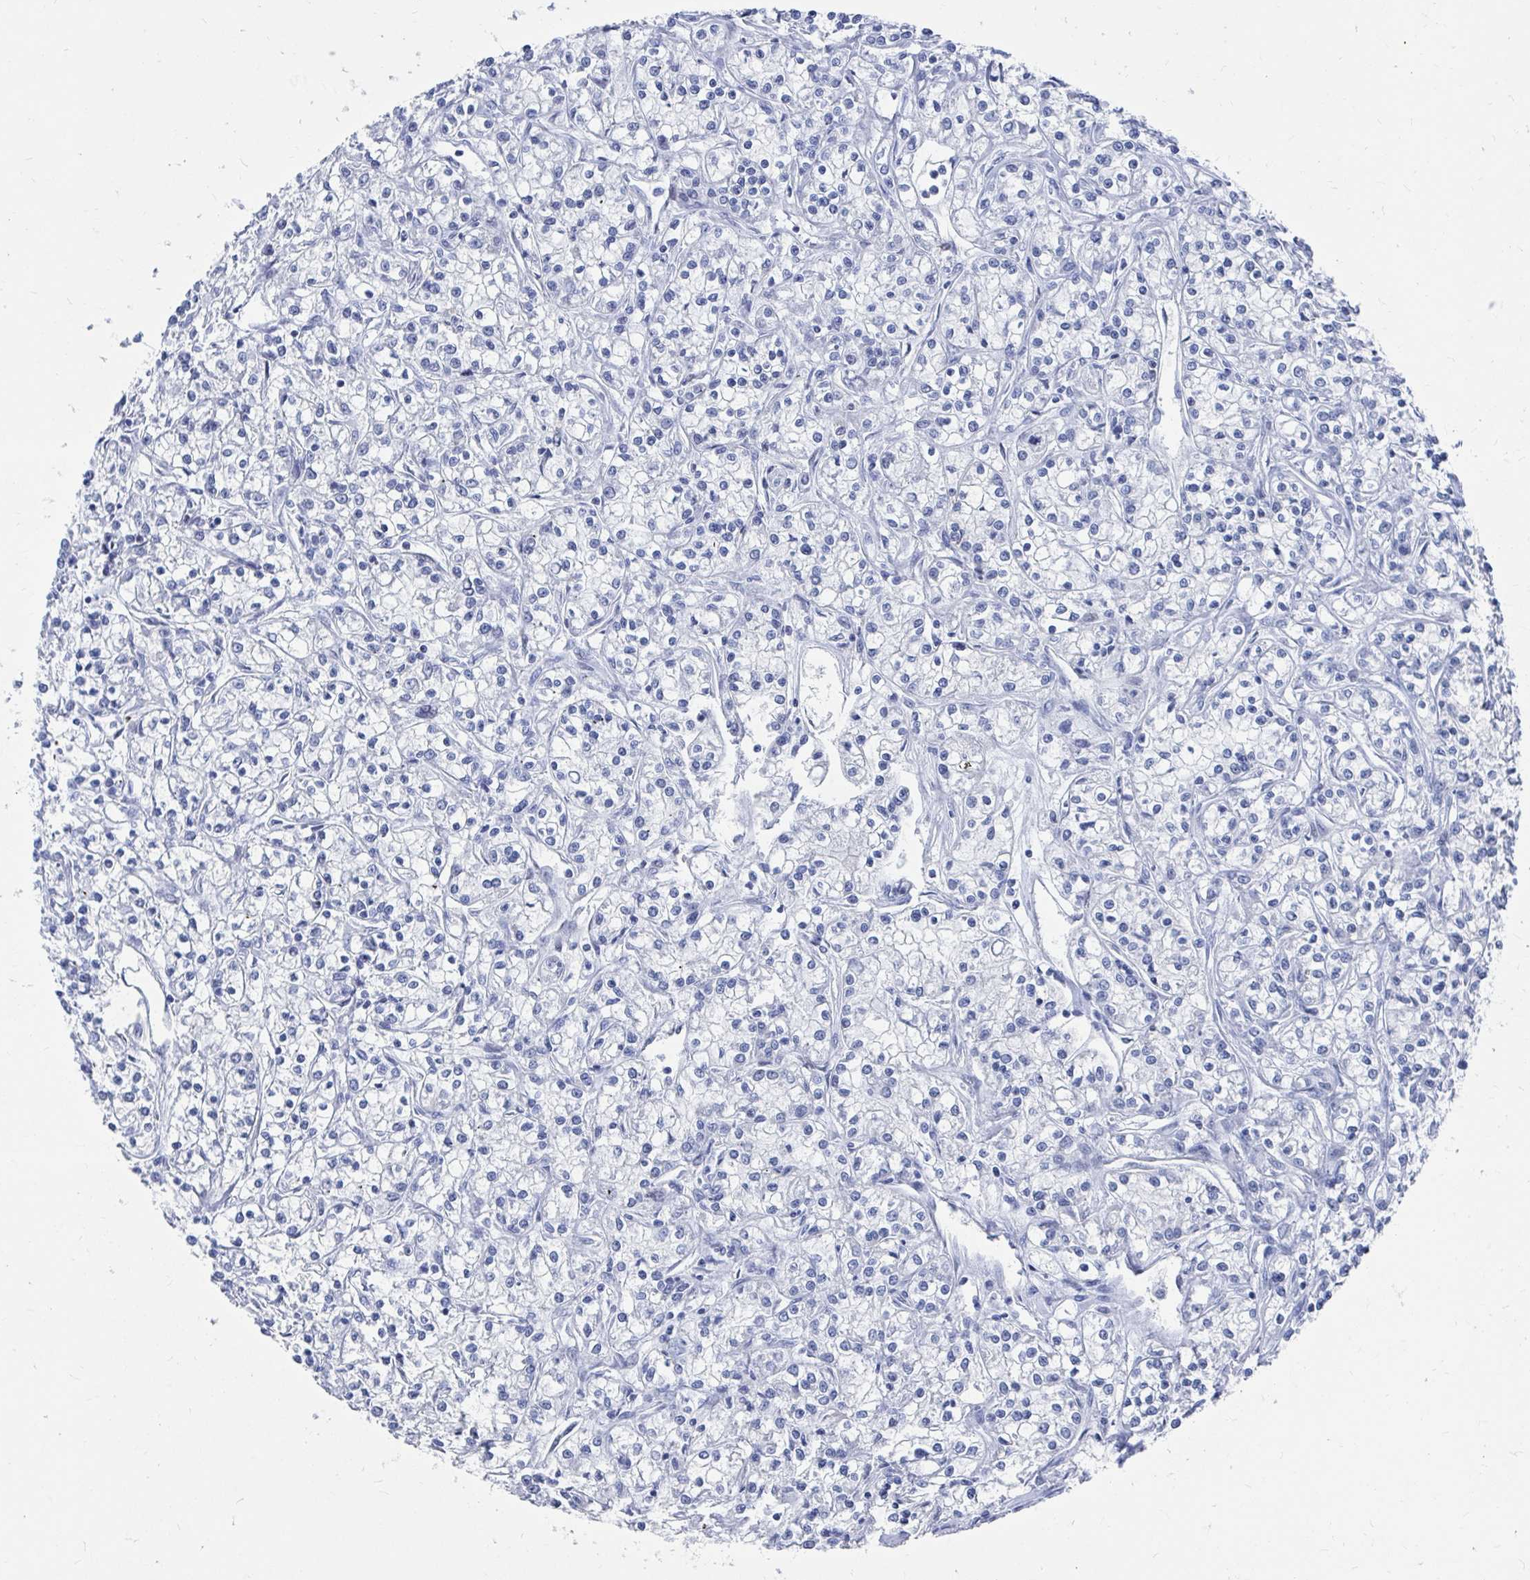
{"staining": {"intensity": "negative", "quantity": "none", "location": "none"}, "tissue": "renal cancer", "cell_type": "Tumor cells", "image_type": "cancer", "snomed": [{"axis": "morphology", "description": "Adenocarcinoma, NOS"}, {"axis": "topography", "description": "Kidney"}], "caption": "Immunohistochemistry (IHC) of human adenocarcinoma (renal) demonstrates no positivity in tumor cells.", "gene": "CDIN1", "patient": {"sex": "female", "age": 59}}